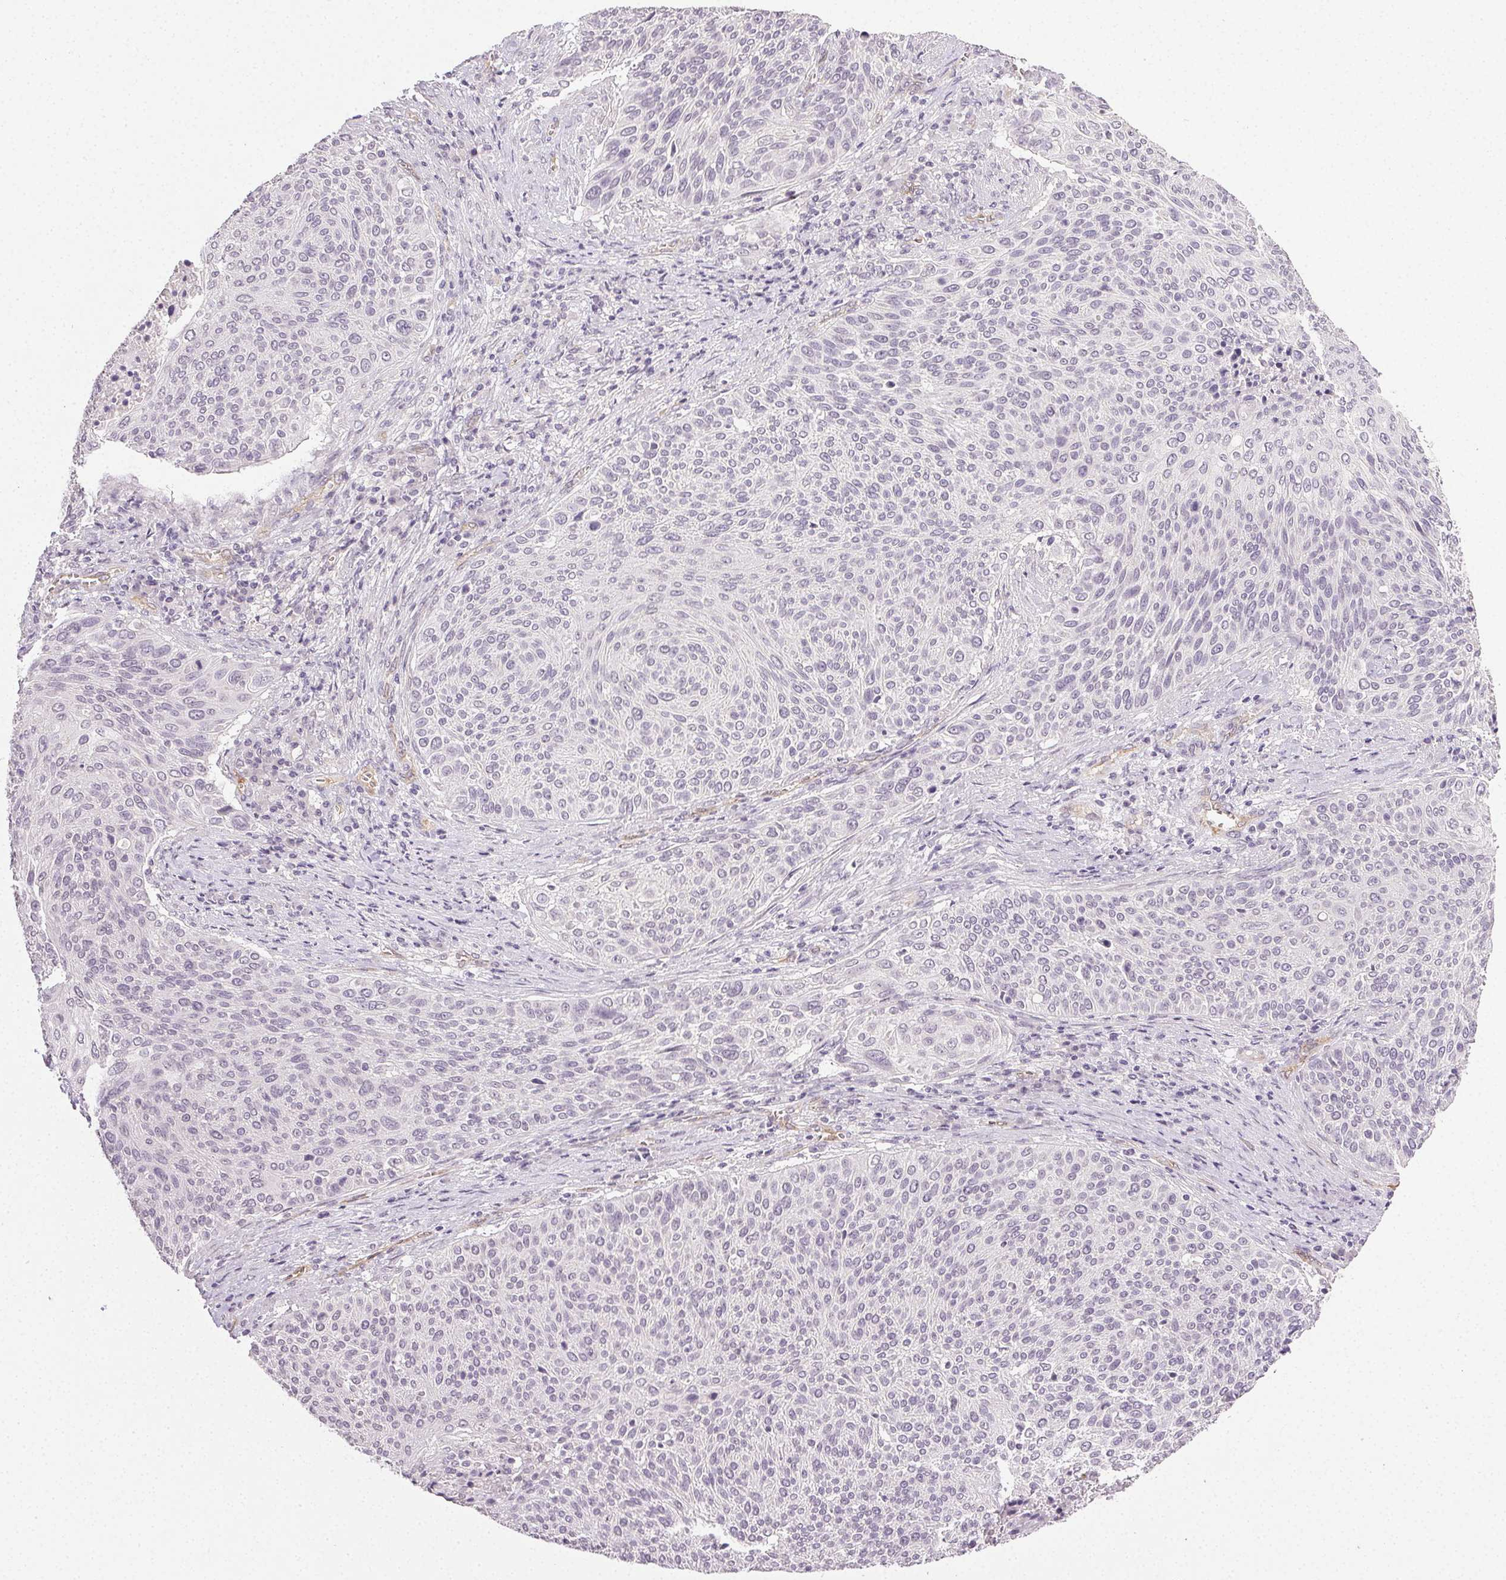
{"staining": {"intensity": "negative", "quantity": "none", "location": "none"}, "tissue": "cervical cancer", "cell_type": "Tumor cells", "image_type": "cancer", "snomed": [{"axis": "morphology", "description": "Squamous cell carcinoma, NOS"}, {"axis": "topography", "description": "Cervix"}], "caption": "Human cervical squamous cell carcinoma stained for a protein using IHC demonstrates no staining in tumor cells.", "gene": "PLCB1", "patient": {"sex": "female", "age": 31}}